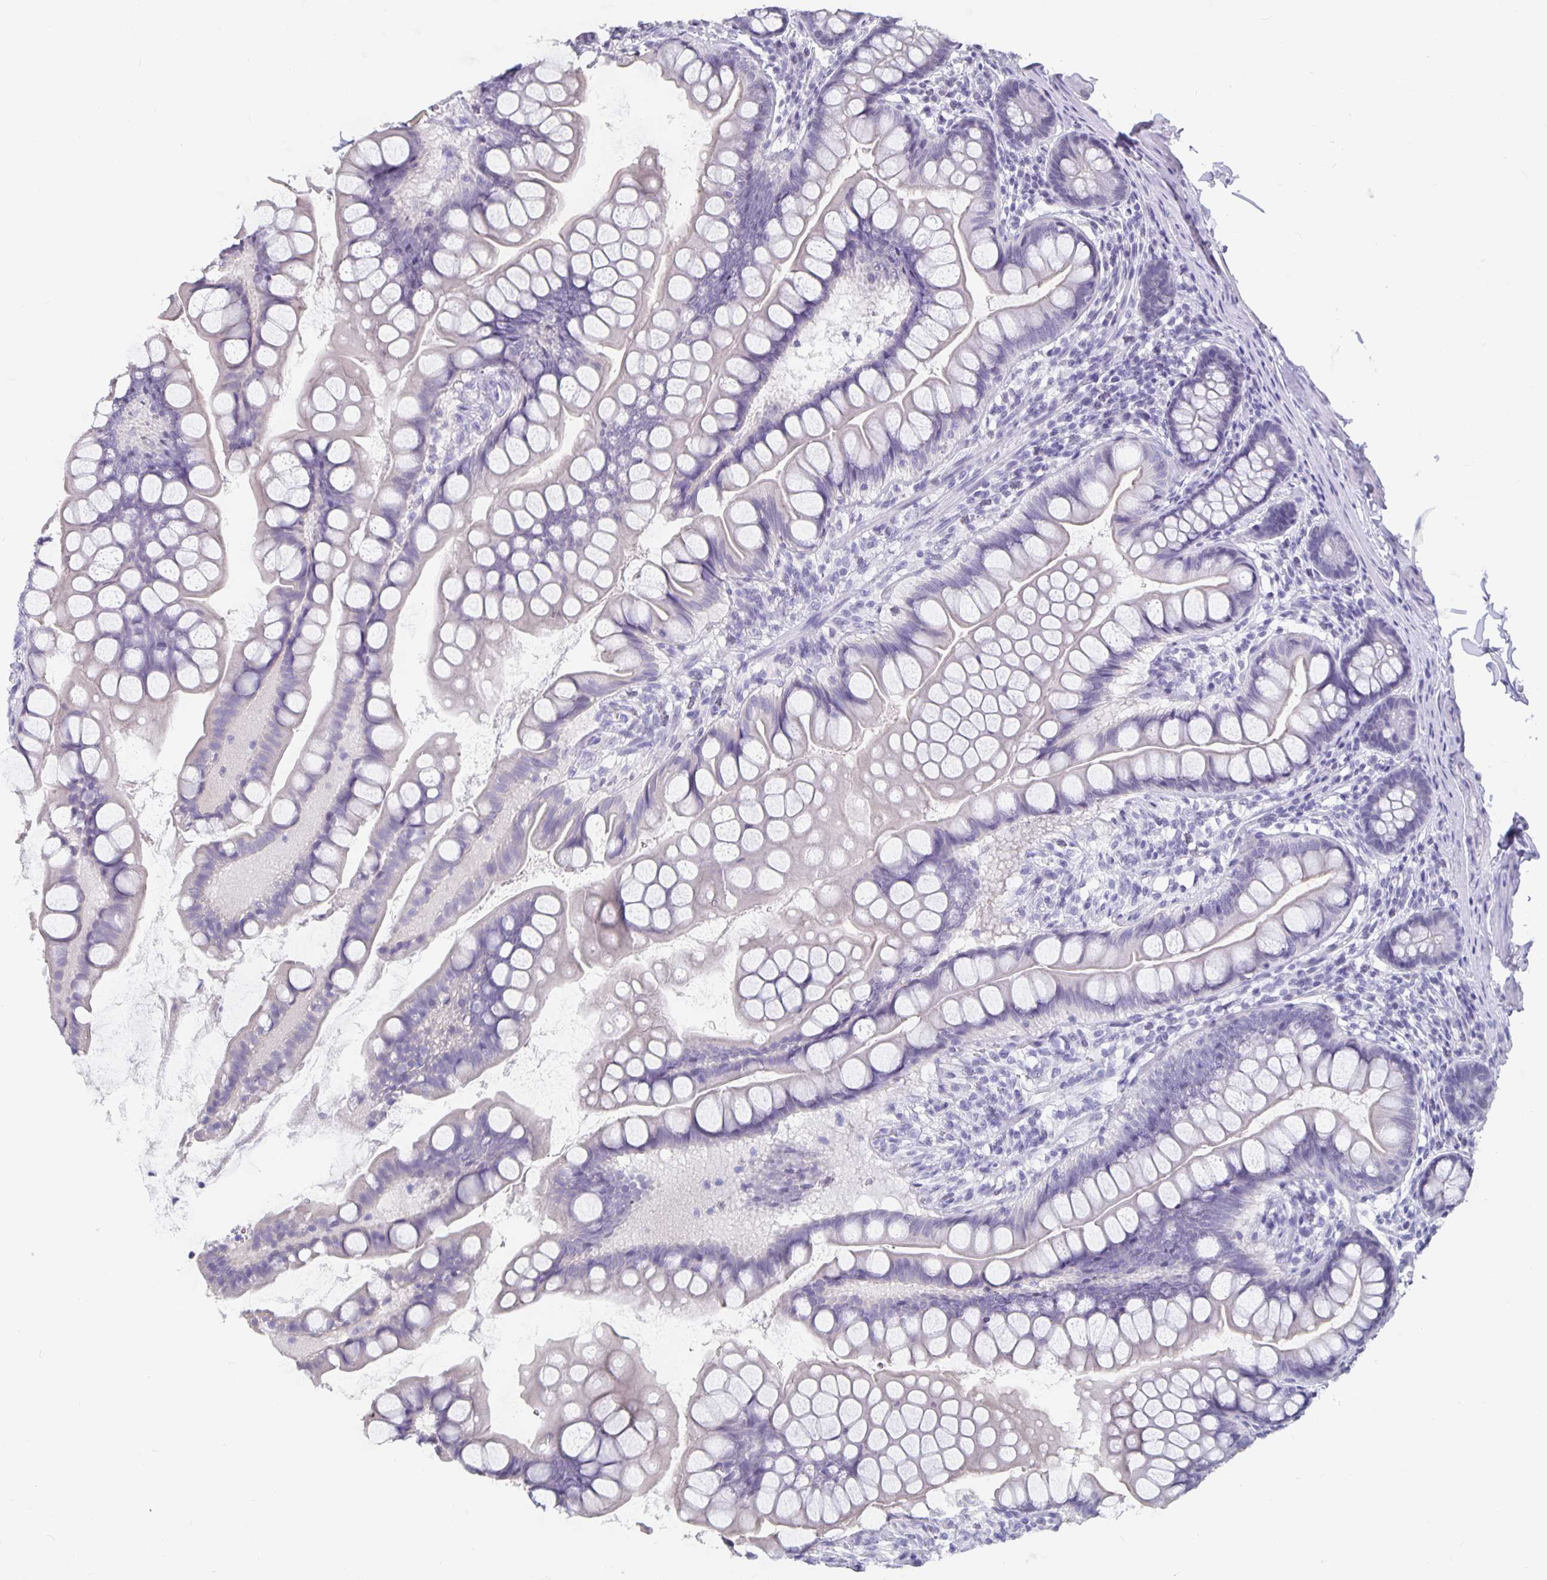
{"staining": {"intensity": "weak", "quantity": "<25%", "location": "cytoplasmic/membranous"}, "tissue": "small intestine", "cell_type": "Glandular cells", "image_type": "normal", "snomed": [{"axis": "morphology", "description": "Normal tissue, NOS"}, {"axis": "topography", "description": "Small intestine"}], "caption": "Small intestine was stained to show a protein in brown. There is no significant staining in glandular cells. (Brightfield microscopy of DAB (3,3'-diaminobenzidine) IHC at high magnification).", "gene": "OLIG2", "patient": {"sex": "male", "age": 70}}